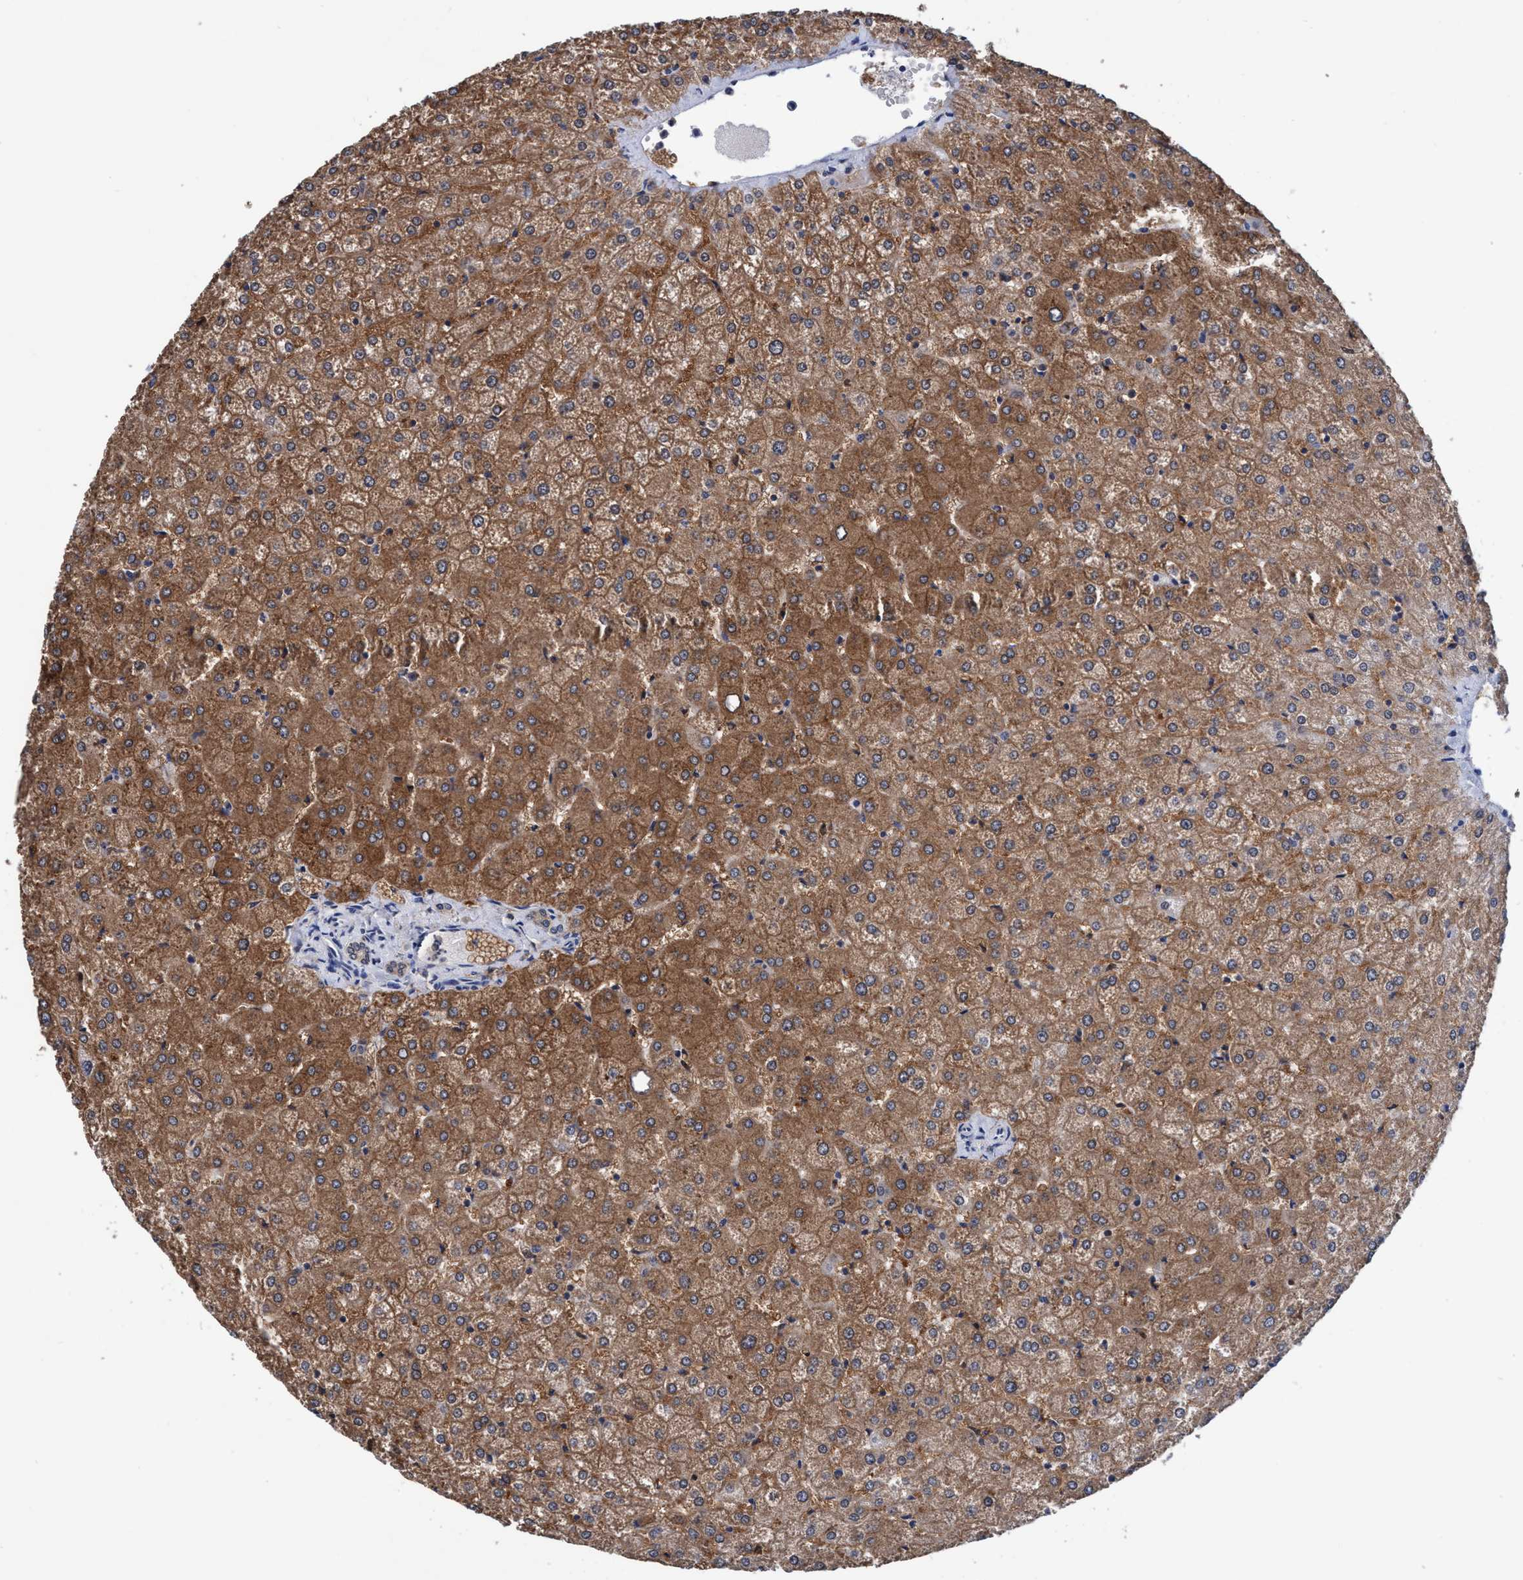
{"staining": {"intensity": "weak", "quantity": ">75%", "location": "cytoplasmic/membranous"}, "tissue": "liver", "cell_type": "Cholangiocytes", "image_type": "normal", "snomed": [{"axis": "morphology", "description": "Normal tissue, NOS"}, {"axis": "topography", "description": "Liver"}], "caption": "Immunohistochemistry (IHC) image of benign liver stained for a protein (brown), which reveals low levels of weak cytoplasmic/membranous expression in about >75% of cholangiocytes.", "gene": "PSMD12", "patient": {"sex": "female", "age": 32}}